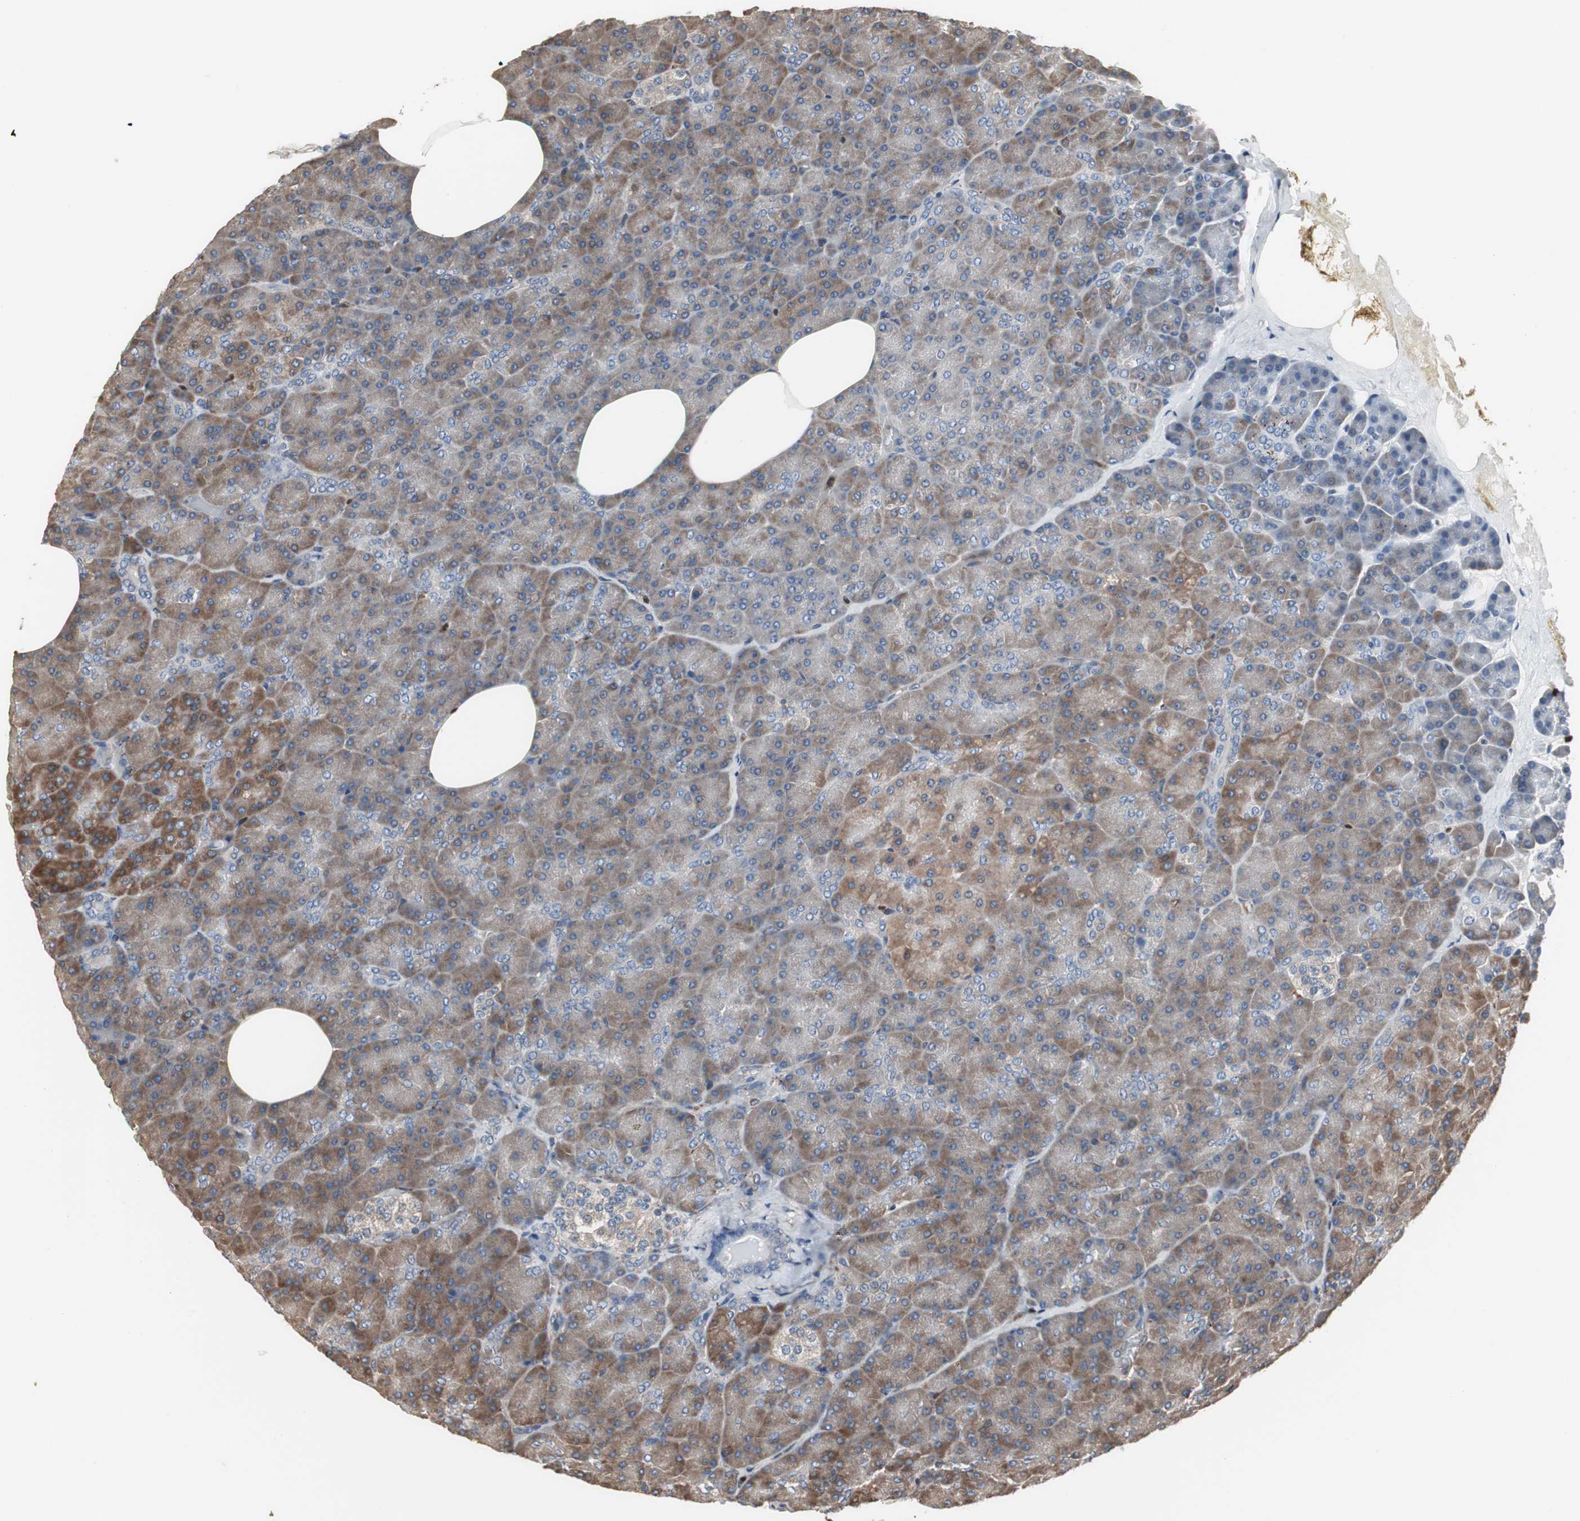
{"staining": {"intensity": "moderate", "quantity": ">75%", "location": "cytoplasmic/membranous"}, "tissue": "pancreas", "cell_type": "Exocrine glandular cells", "image_type": "normal", "snomed": [{"axis": "morphology", "description": "Normal tissue, NOS"}, {"axis": "topography", "description": "Pancreas"}], "caption": "IHC staining of normal pancreas, which shows medium levels of moderate cytoplasmic/membranous positivity in approximately >75% of exocrine glandular cells indicating moderate cytoplasmic/membranous protein expression. The staining was performed using DAB (brown) for protein detection and nuclei were counterstained in hematoxylin (blue).", "gene": "CALU", "patient": {"sex": "female", "age": 35}}